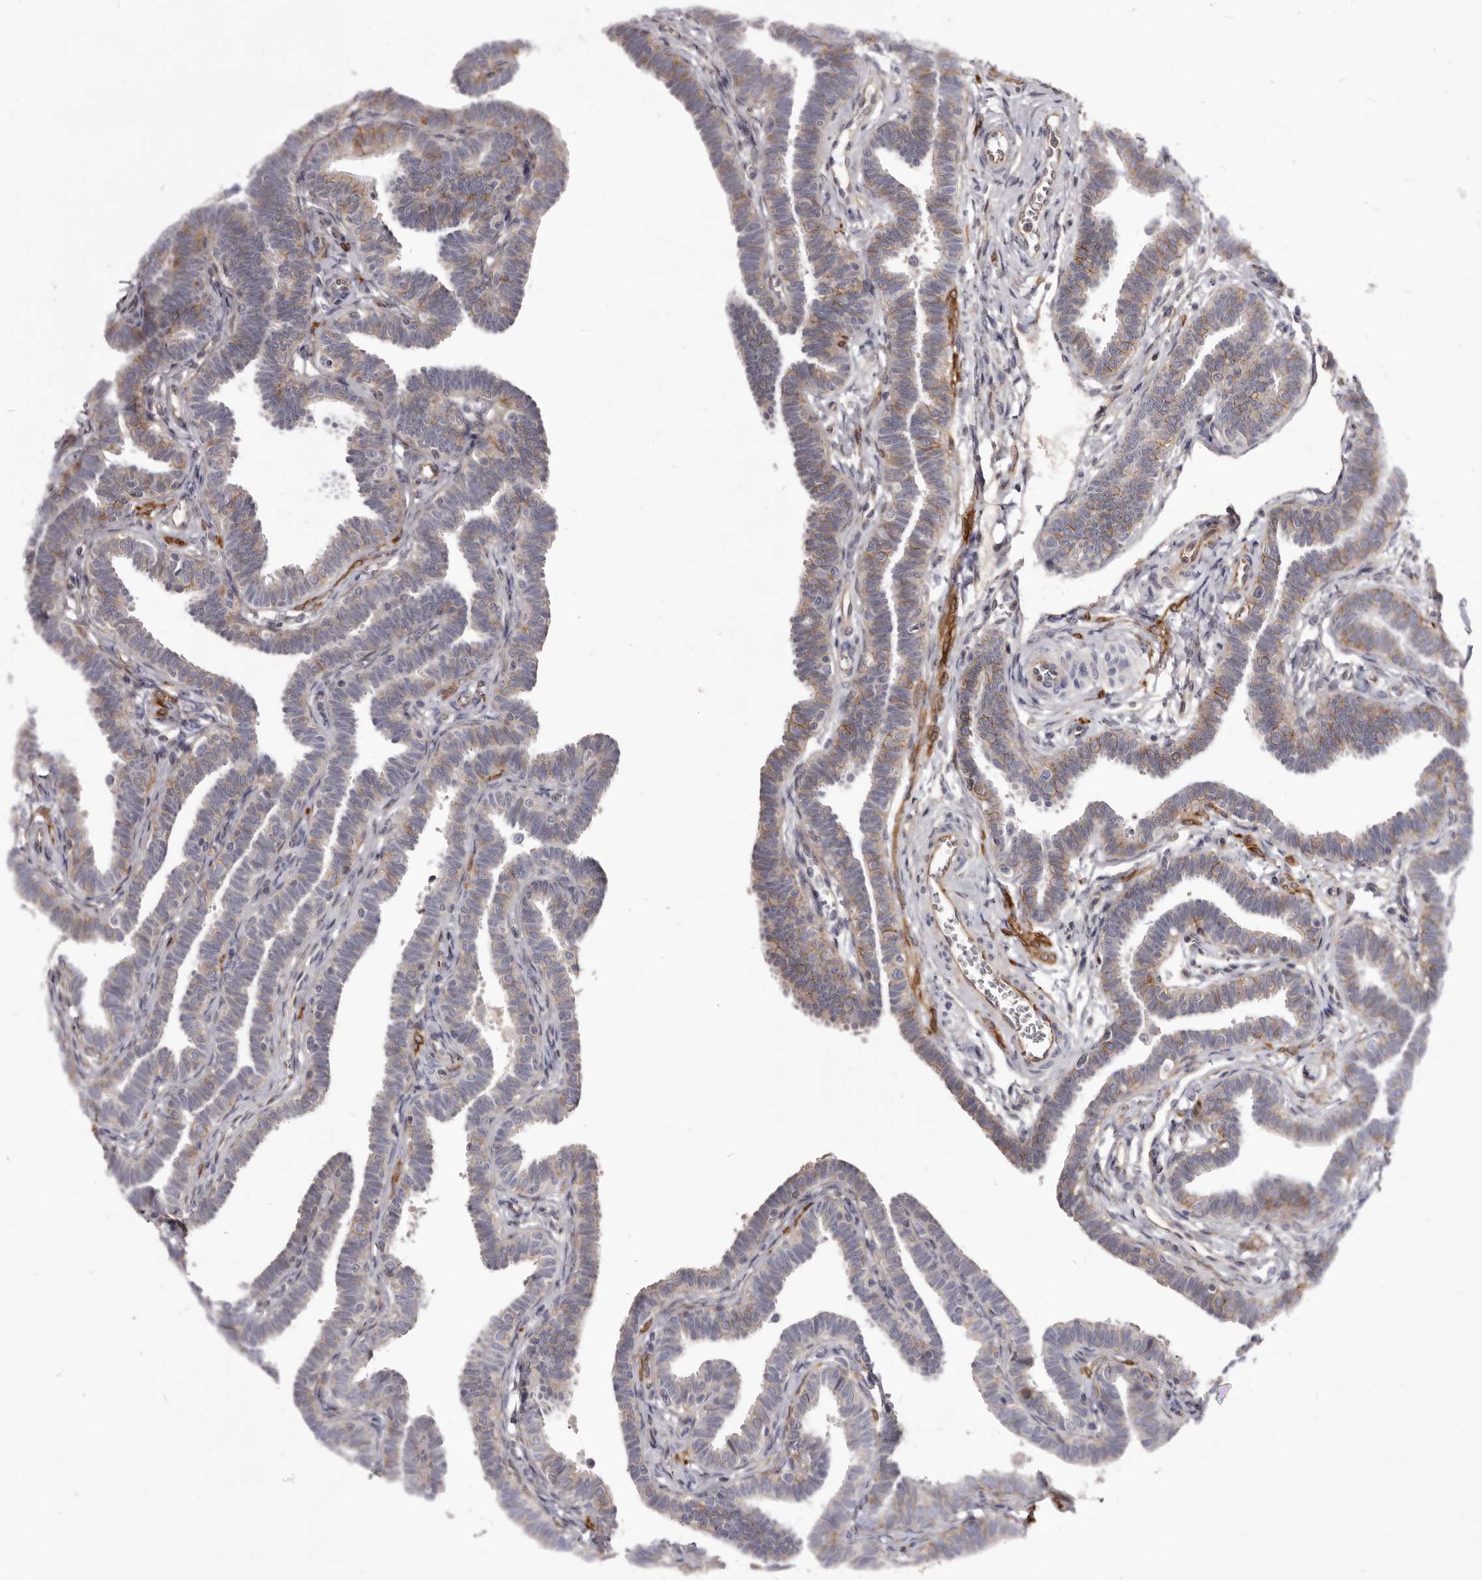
{"staining": {"intensity": "moderate", "quantity": "<25%", "location": "cytoplasmic/membranous"}, "tissue": "fallopian tube", "cell_type": "Glandular cells", "image_type": "normal", "snomed": [{"axis": "morphology", "description": "Normal tissue, NOS"}, {"axis": "topography", "description": "Fallopian tube"}, {"axis": "topography", "description": "Ovary"}], "caption": "IHC micrograph of unremarkable human fallopian tube stained for a protein (brown), which shows low levels of moderate cytoplasmic/membranous expression in approximately <25% of glandular cells.", "gene": "FAS", "patient": {"sex": "female", "age": 23}}